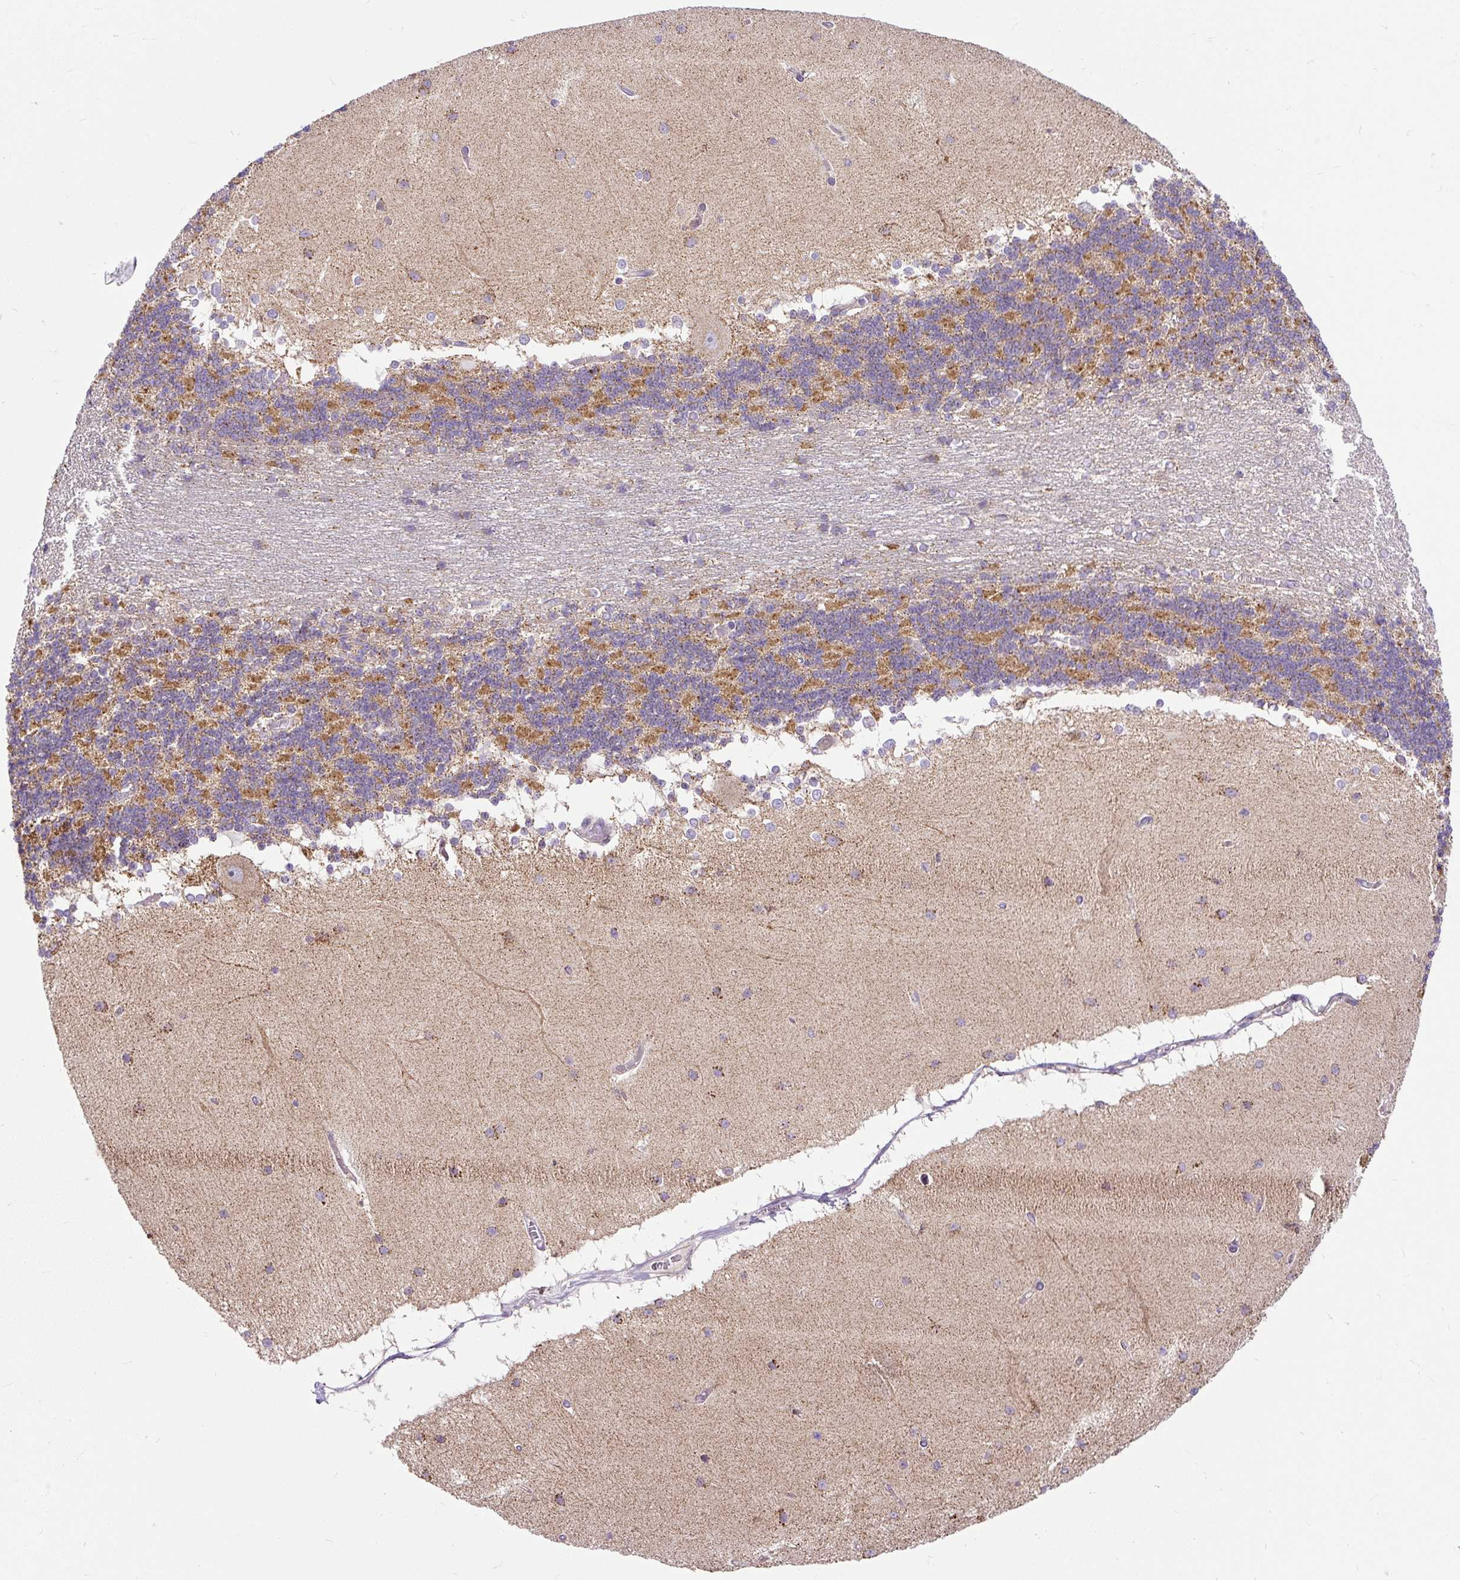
{"staining": {"intensity": "moderate", "quantity": "25%-75%", "location": "cytoplasmic/membranous"}, "tissue": "cerebellum", "cell_type": "Cells in granular layer", "image_type": "normal", "snomed": [{"axis": "morphology", "description": "Normal tissue, NOS"}, {"axis": "topography", "description": "Cerebellum"}], "caption": "Immunohistochemical staining of benign human cerebellum reveals moderate cytoplasmic/membranous protein expression in about 25%-75% of cells in granular layer.", "gene": "TM2D3", "patient": {"sex": "female", "age": 54}}